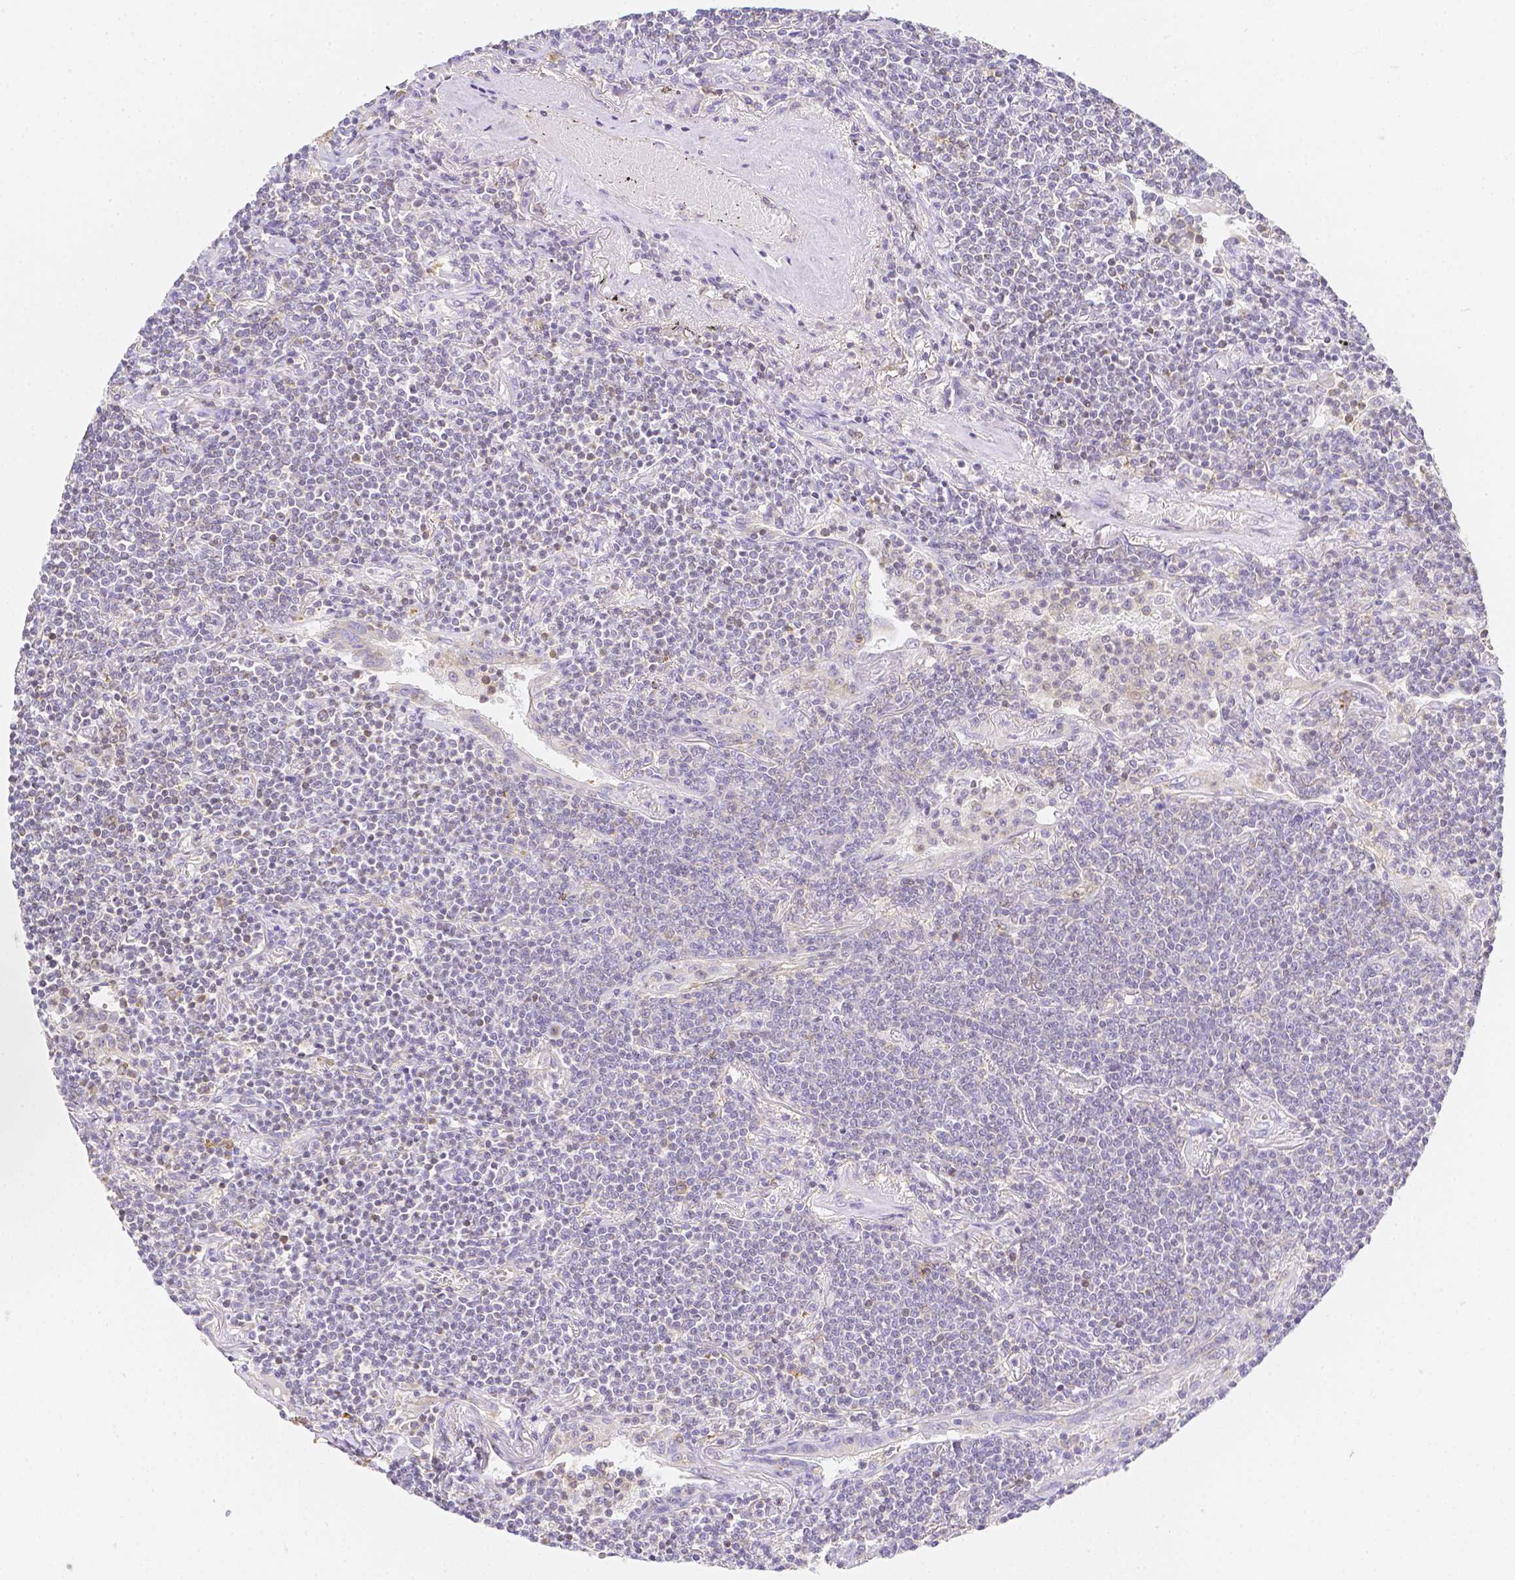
{"staining": {"intensity": "negative", "quantity": "none", "location": "none"}, "tissue": "lymphoma", "cell_type": "Tumor cells", "image_type": "cancer", "snomed": [{"axis": "morphology", "description": "Malignant lymphoma, non-Hodgkin's type, Low grade"}, {"axis": "topography", "description": "Lung"}], "caption": "DAB immunohistochemical staining of human low-grade malignant lymphoma, non-Hodgkin's type displays no significant positivity in tumor cells. (DAB (3,3'-diaminobenzidine) immunohistochemistry (IHC) with hematoxylin counter stain).", "gene": "ASAH2", "patient": {"sex": "female", "age": 71}}